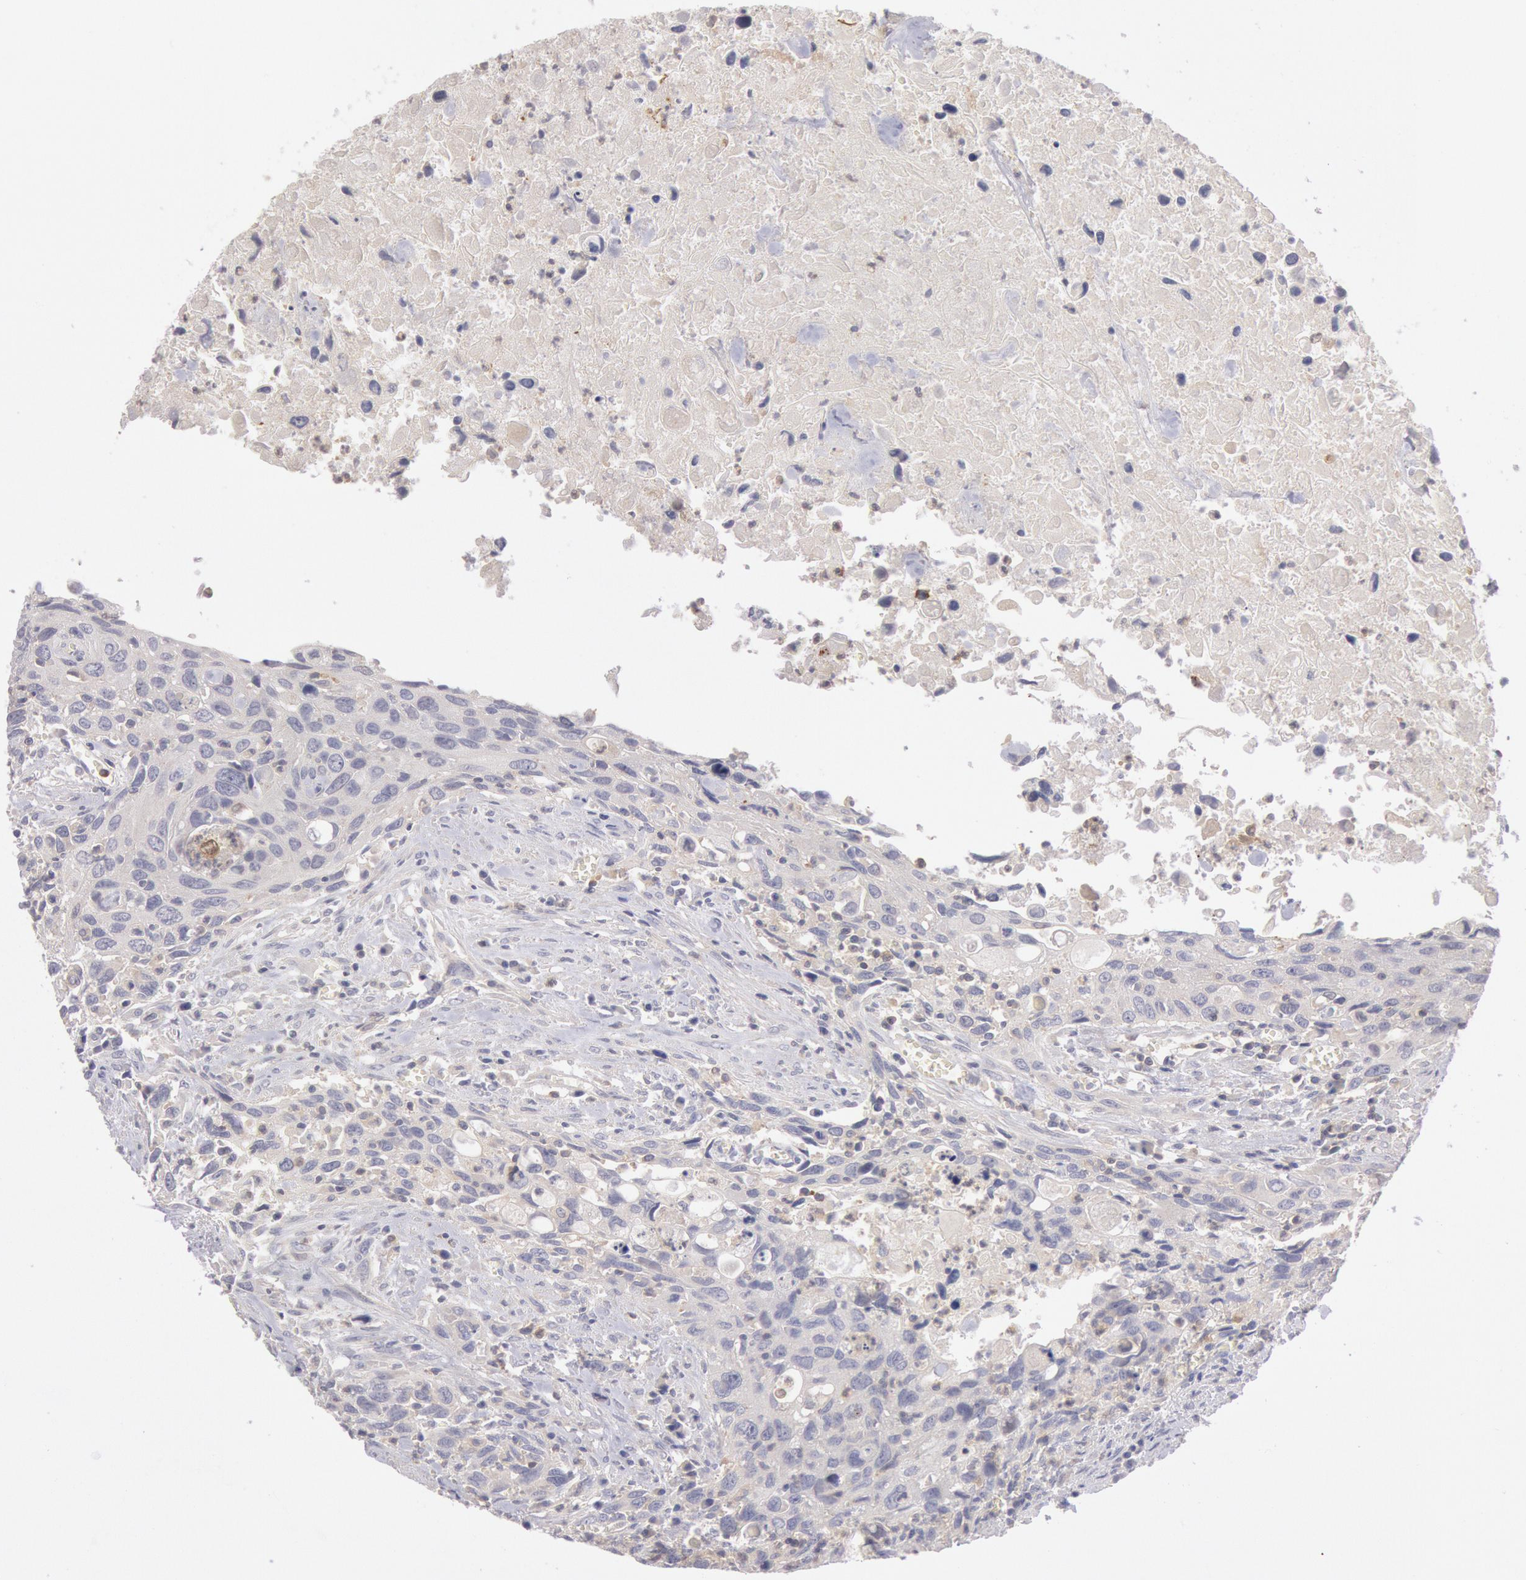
{"staining": {"intensity": "negative", "quantity": "none", "location": "none"}, "tissue": "urothelial cancer", "cell_type": "Tumor cells", "image_type": "cancer", "snomed": [{"axis": "morphology", "description": "Urothelial carcinoma, High grade"}, {"axis": "topography", "description": "Urinary bladder"}], "caption": "Immunohistochemistry (IHC) of human urothelial cancer exhibits no staining in tumor cells. (Stains: DAB (3,3'-diaminobenzidine) immunohistochemistry (IHC) with hematoxylin counter stain, Microscopy: brightfield microscopy at high magnification).", "gene": "PIK3R1", "patient": {"sex": "male", "age": 71}}